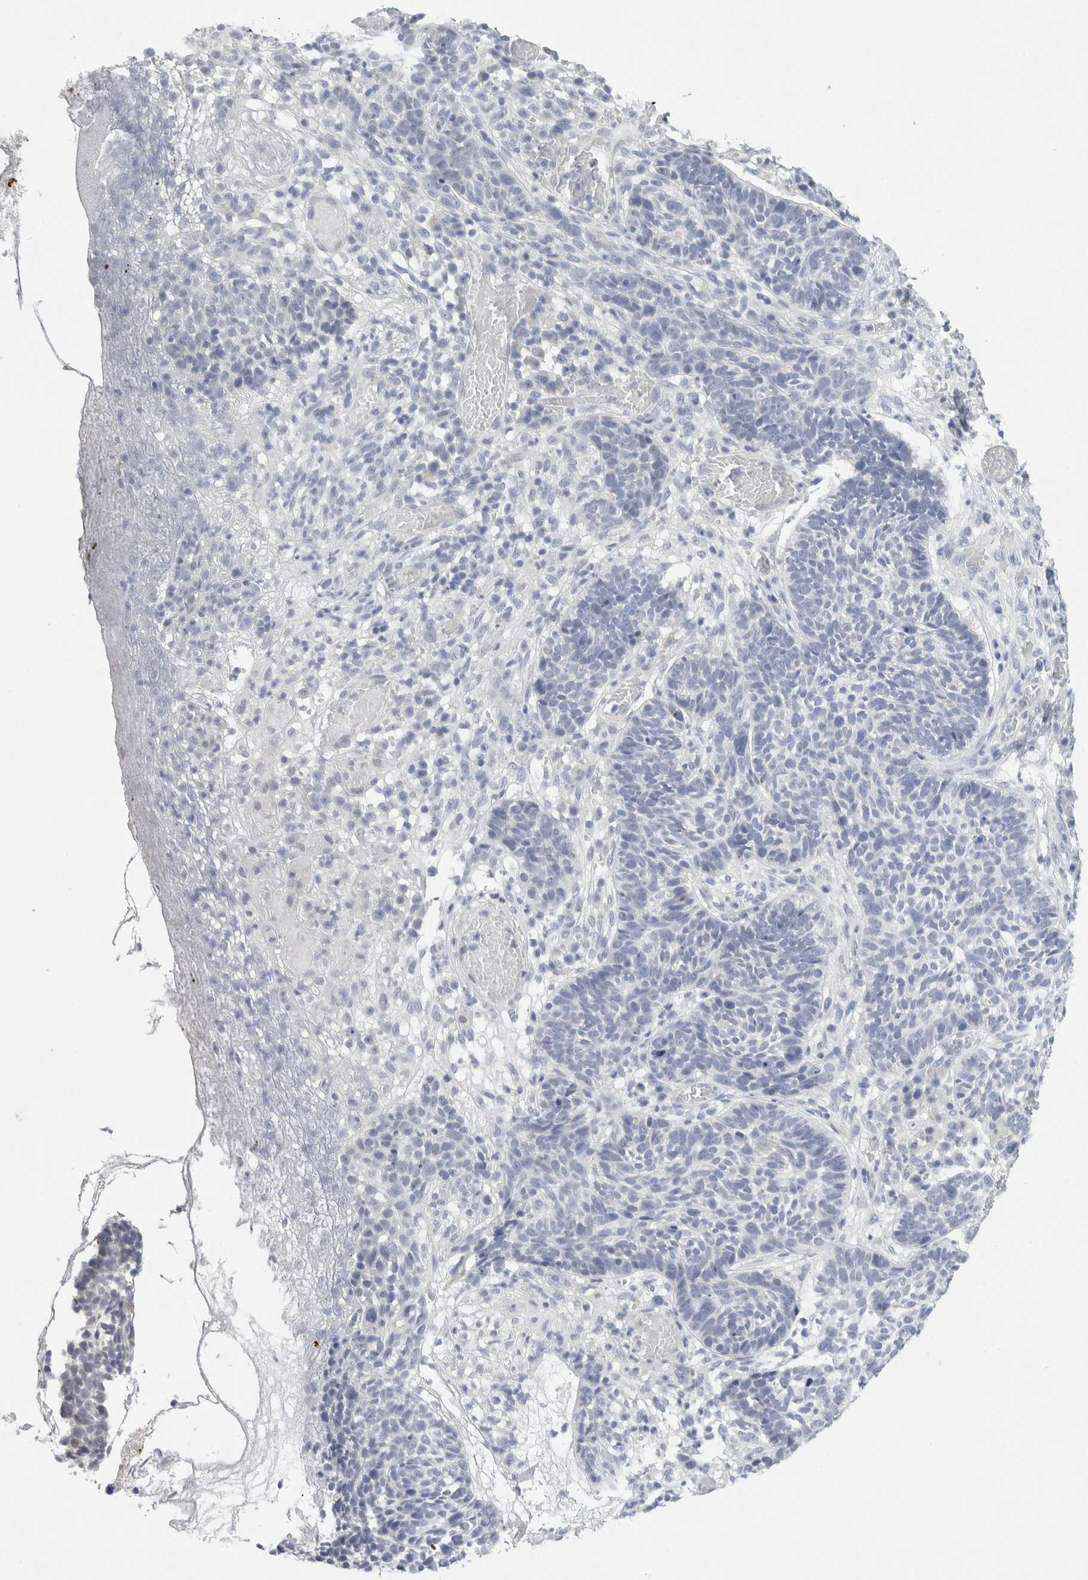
{"staining": {"intensity": "negative", "quantity": "none", "location": "none"}, "tissue": "skin cancer", "cell_type": "Tumor cells", "image_type": "cancer", "snomed": [{"axis": "morphology", "description": "Basal cell carcinoma"}, {"axis": "topography", "description": "Skin"}], "caption": "The immunohistochemistry histopathology image has no significant positivity in tumor cells of skin cancer (basal cell carcinoma) tissue.", "gene": "TONSL", "patient": {"sex": "male", "age": 85}}